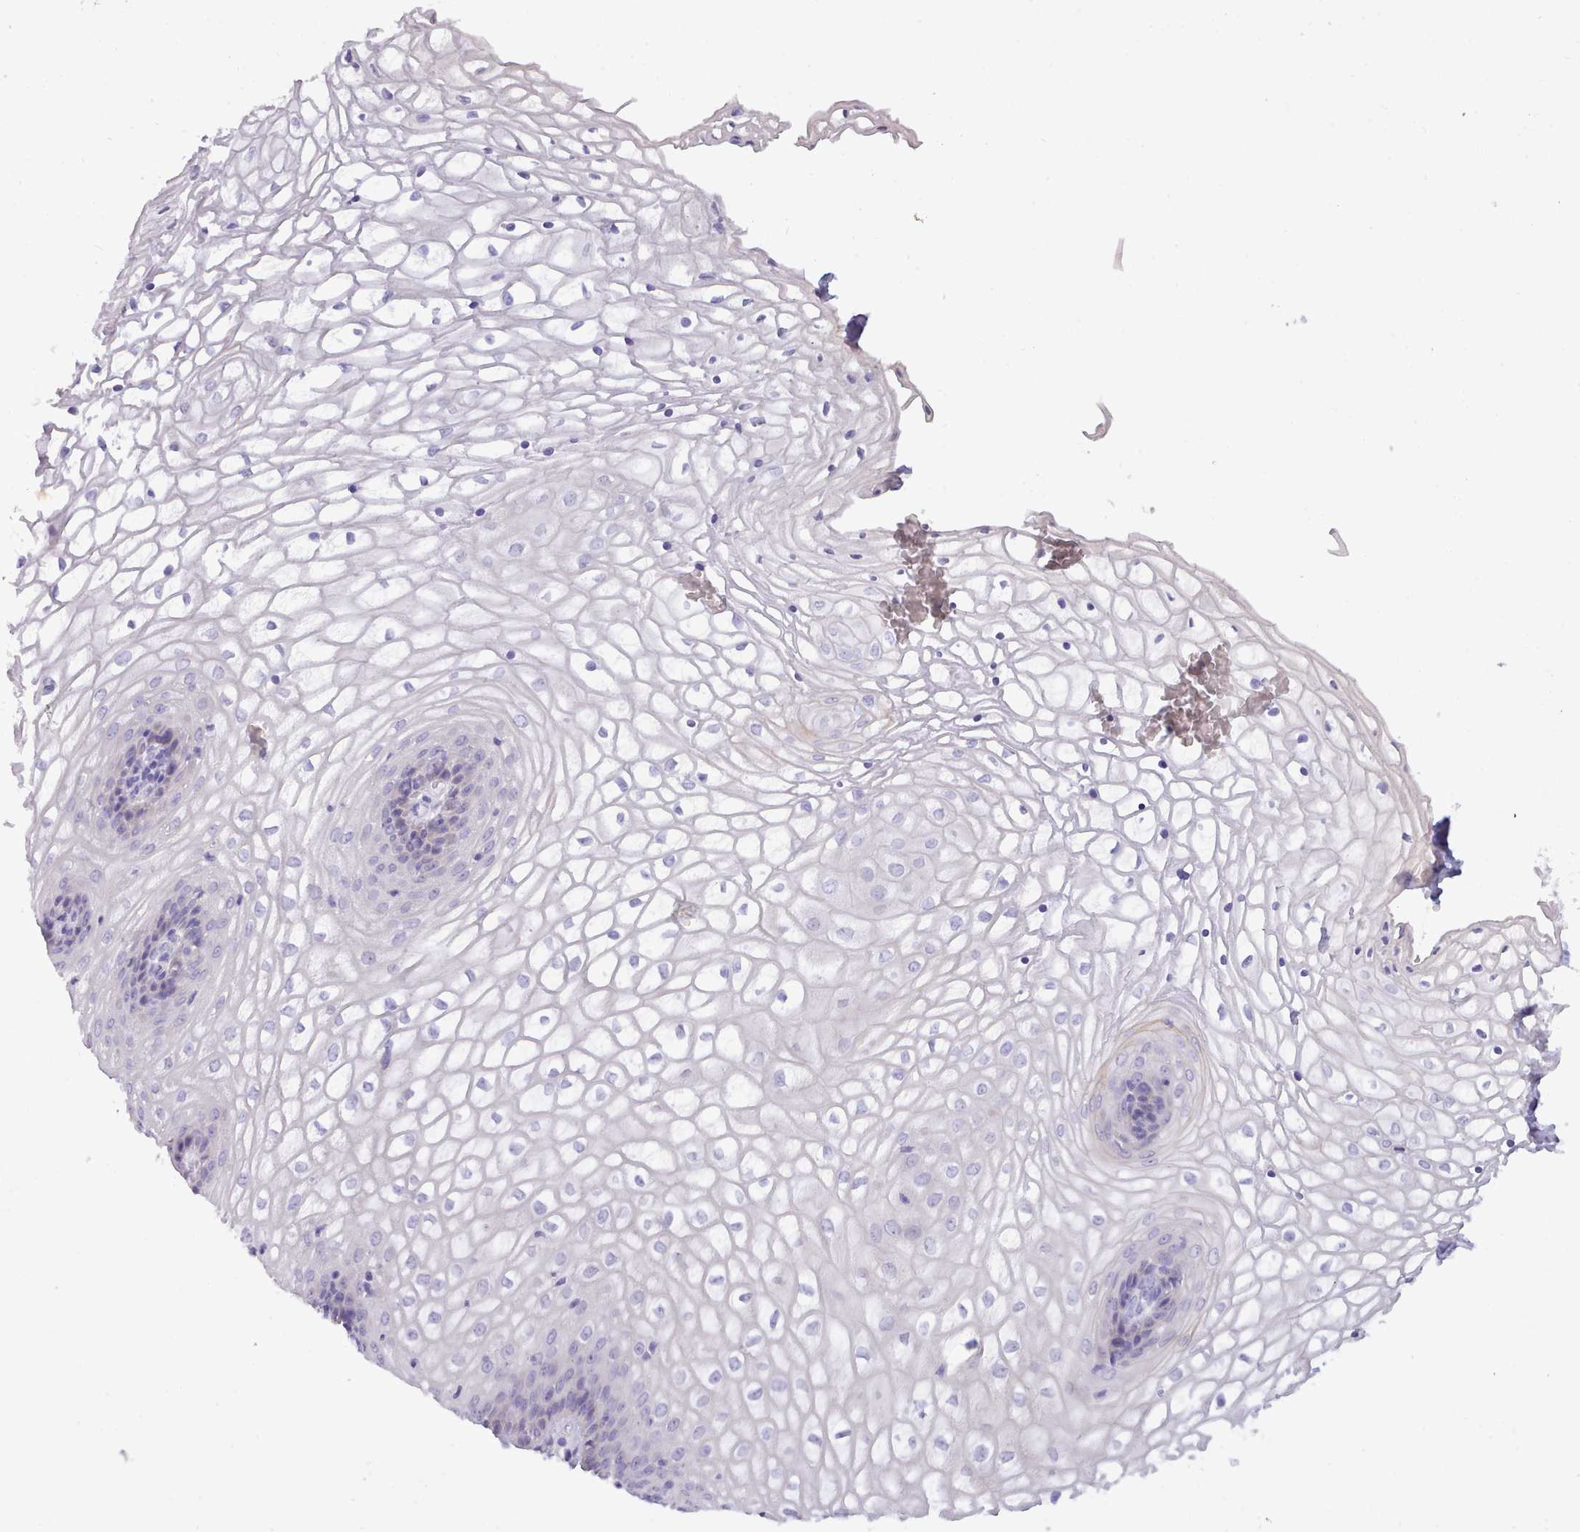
{"staining": {"intensity": "negative", "quantity": "none", "location": "none"}, "tissue": "vagina", "cell_type": "Squamous epithelial cells", "image_type": "normal", "snomed": [{"axis": "morphology", "description": "Normal tissue, NOS"}, {"axis": "topography", "description": "Vagina"}], "caption": "A high-resolution histopathology image shows immunohistochemistry staining of benign vagina, which exhibits no significant staining in squamous epithelial cells. Brightfield microscopy of immunohistochemistry (IHC) stained with DAB (3,3'-diaminobenzidine) (brown) and hematoxylin (blue), captured at high magnification.", "gene": "CYP2A13", "patient": {"sex": "female", "age": 34}}